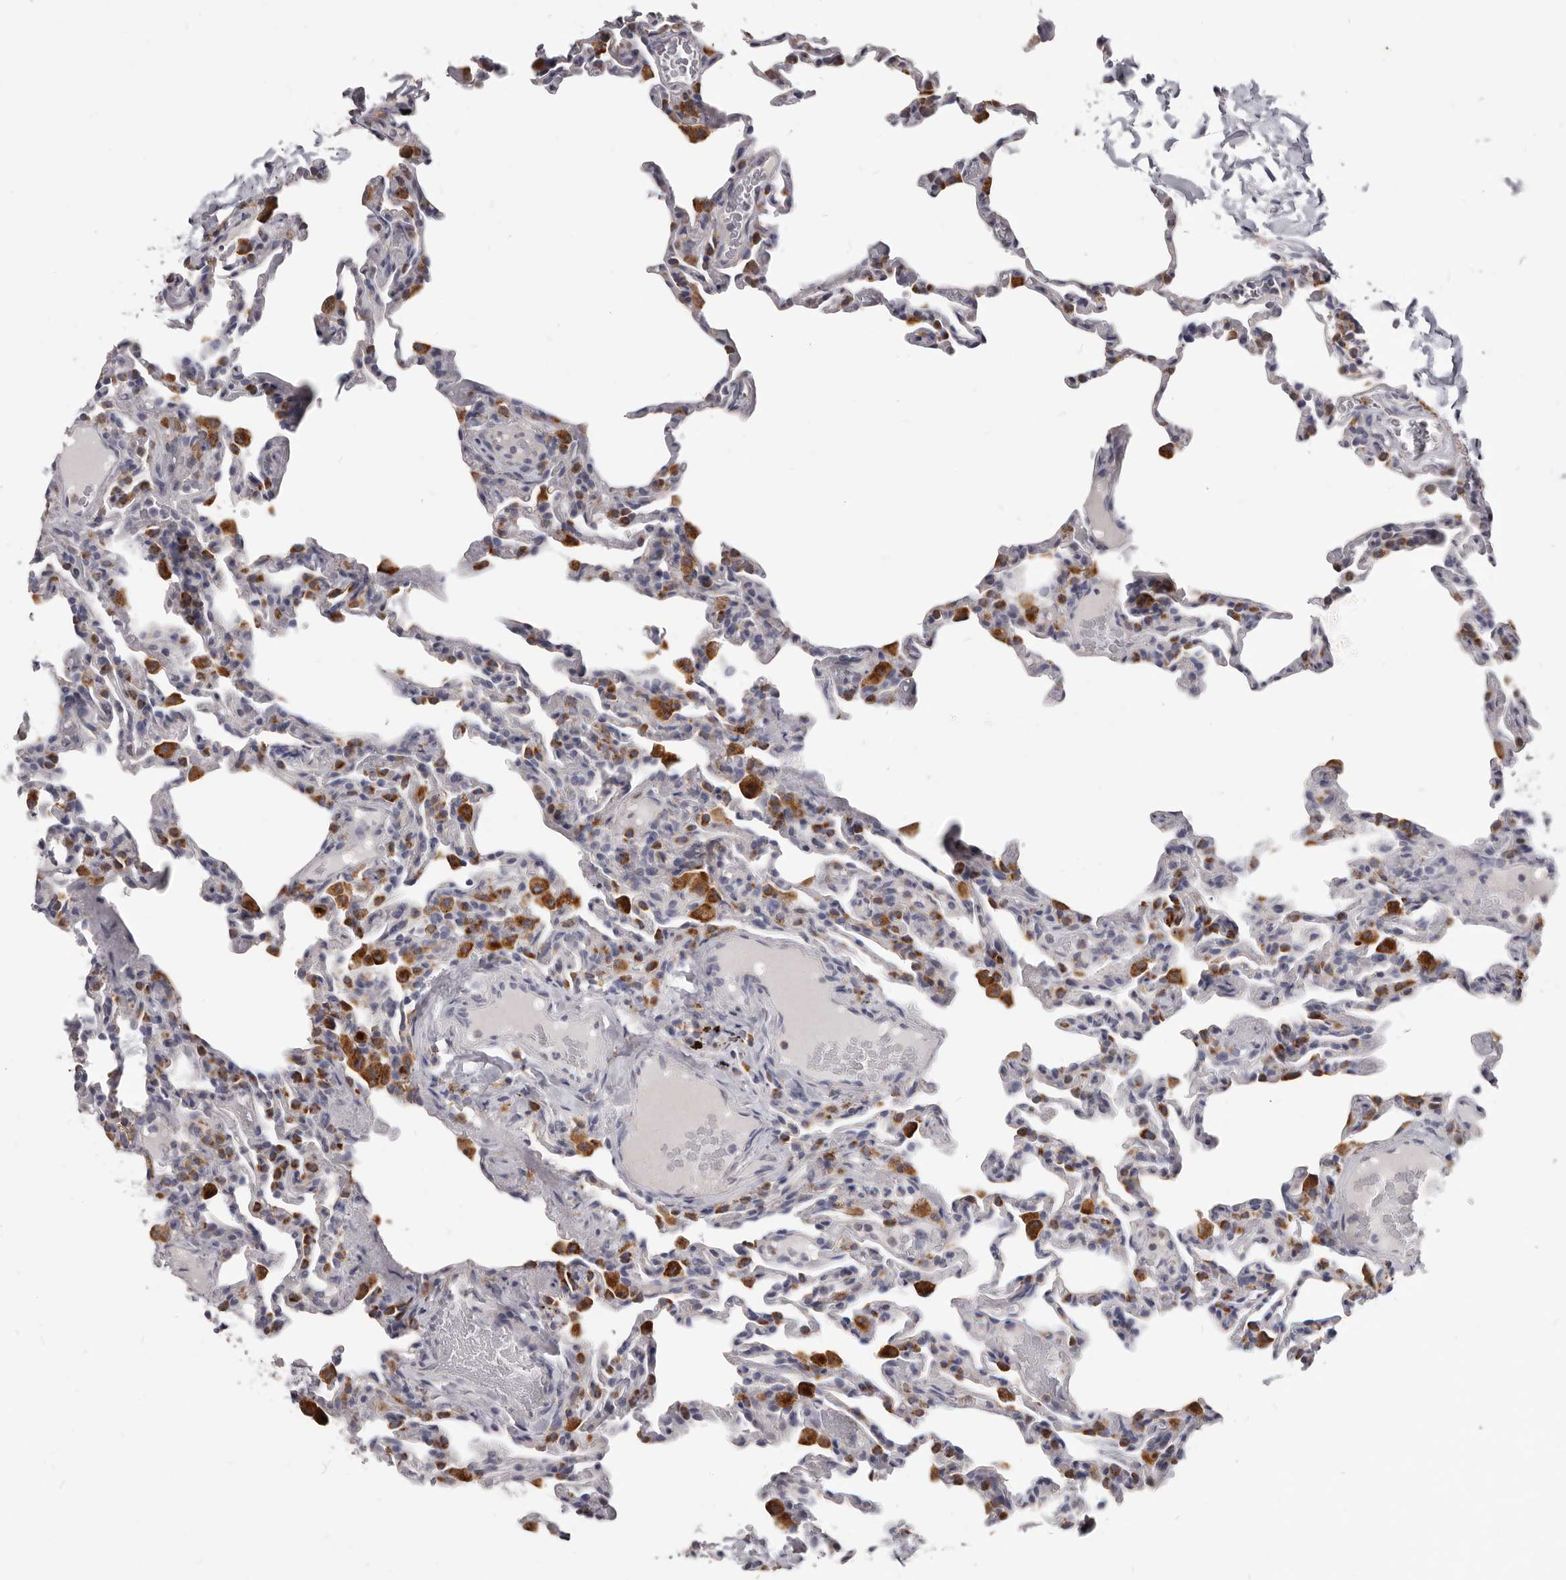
{"staining": {"intensity": "moderate", "quantity": "<25%", "location": "cytoplasmic/membranous"}, "tissue": "lung", "cell_type": "Alveolar cells", "image_type": "normal", "snomed": [{"axis": "morphology", "description": "Normal tissue, NOS"}, {"axis": "topography", "description": "Lung"}], "caption": "Human lung stained with a brown dye demonstrates moderate cytoplasmic/membranous positive staining in approximately <25% of alveolar cells.", "gene": "PI4K2A", "patient": {"sex": "male", "age": 20}}